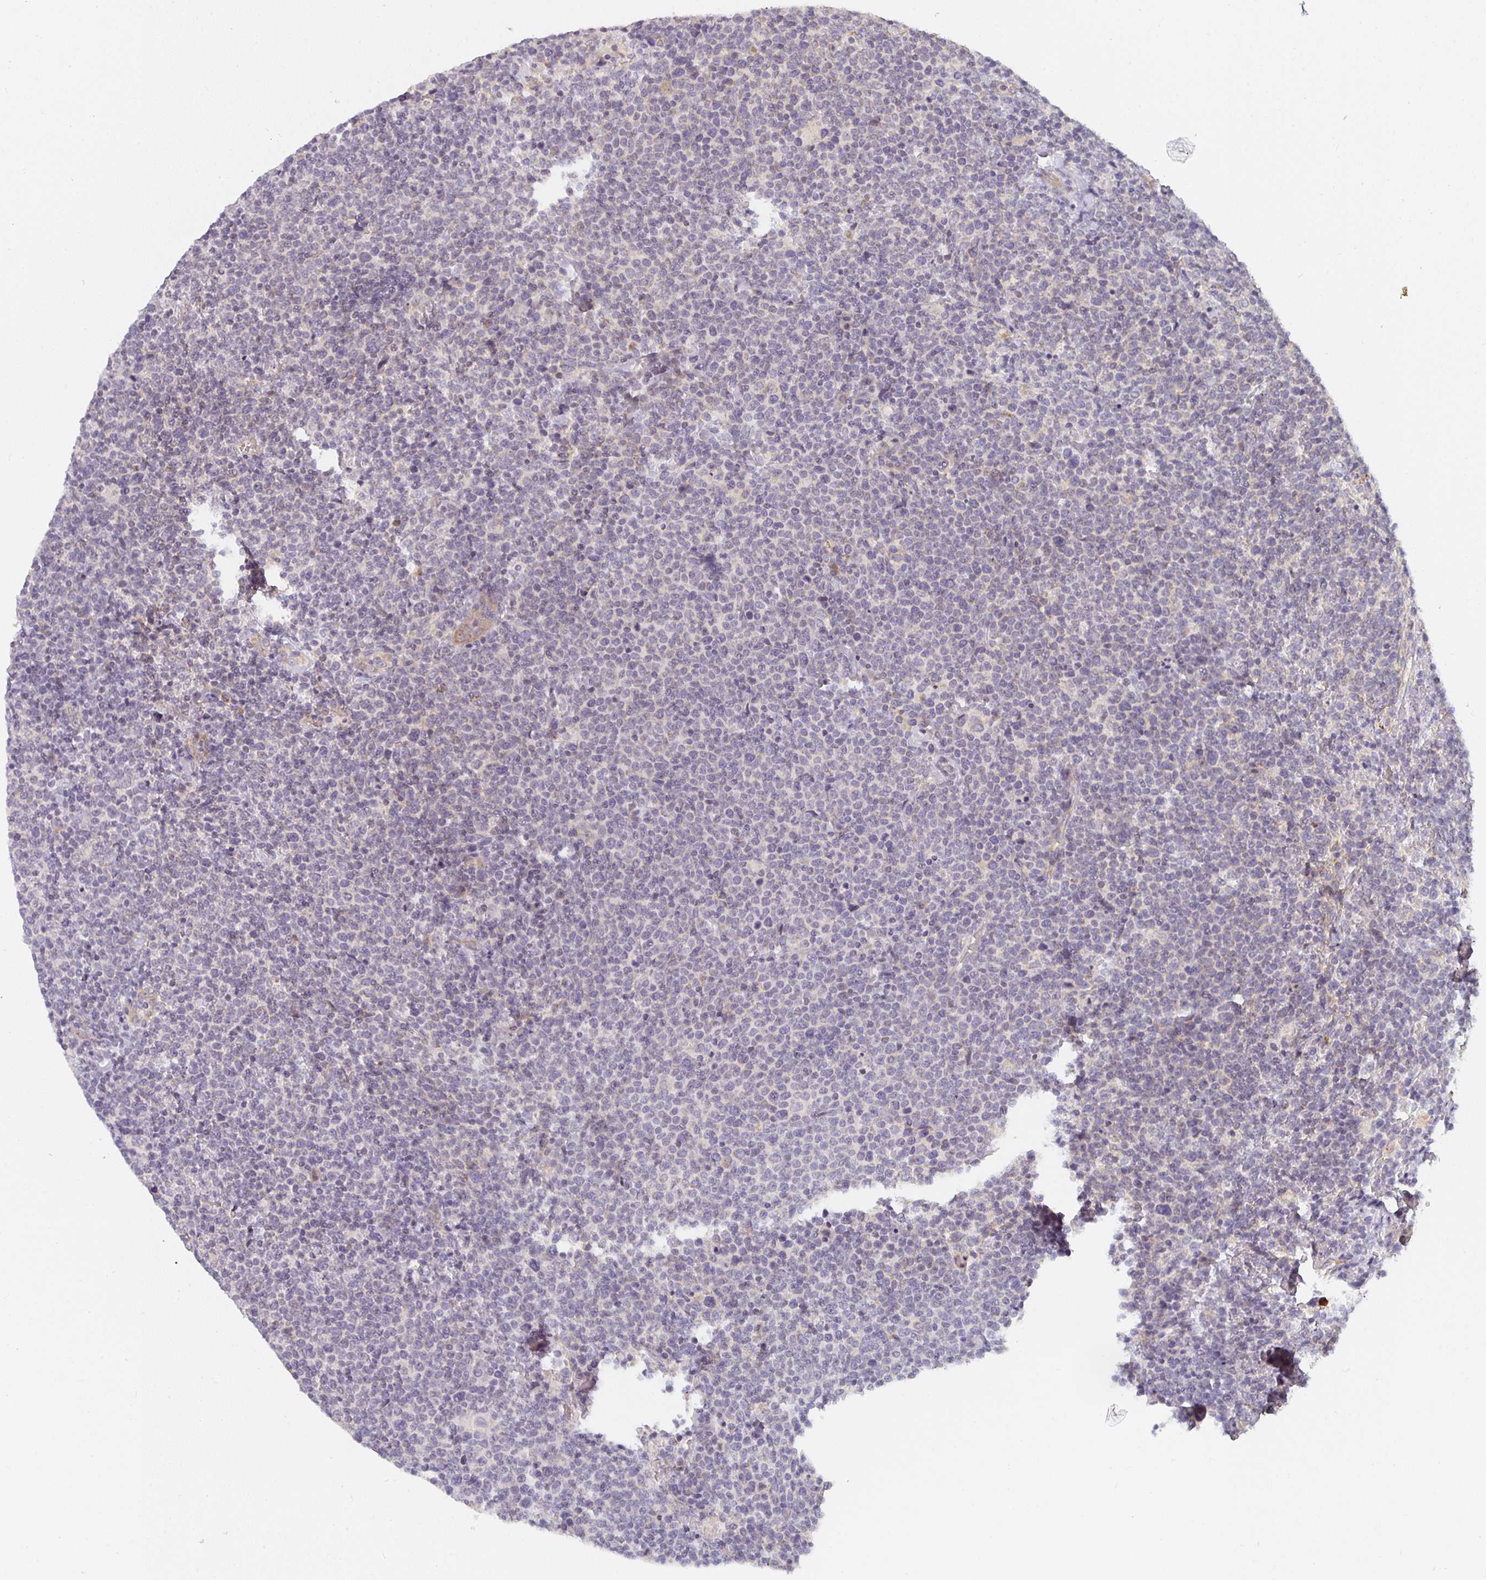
{"staining": {"intensity": "negative", "quantity": "none", "location": "none"}, "tissue": "lymphoma", "cell_type": "Tumor cells", "image_type": "cancer", "snomed": [{"axis": "morphology", "description": "Malignant lymphoma, non-Hodgkin's type, High grade"}, {"axis": "topography", "description": "Lymph node"}], "caption": "The image exhibits no staining of tumor cells in lymphoma.", "gene": "CTHRC1", "patient": {"sex": "male", "age": 61}}